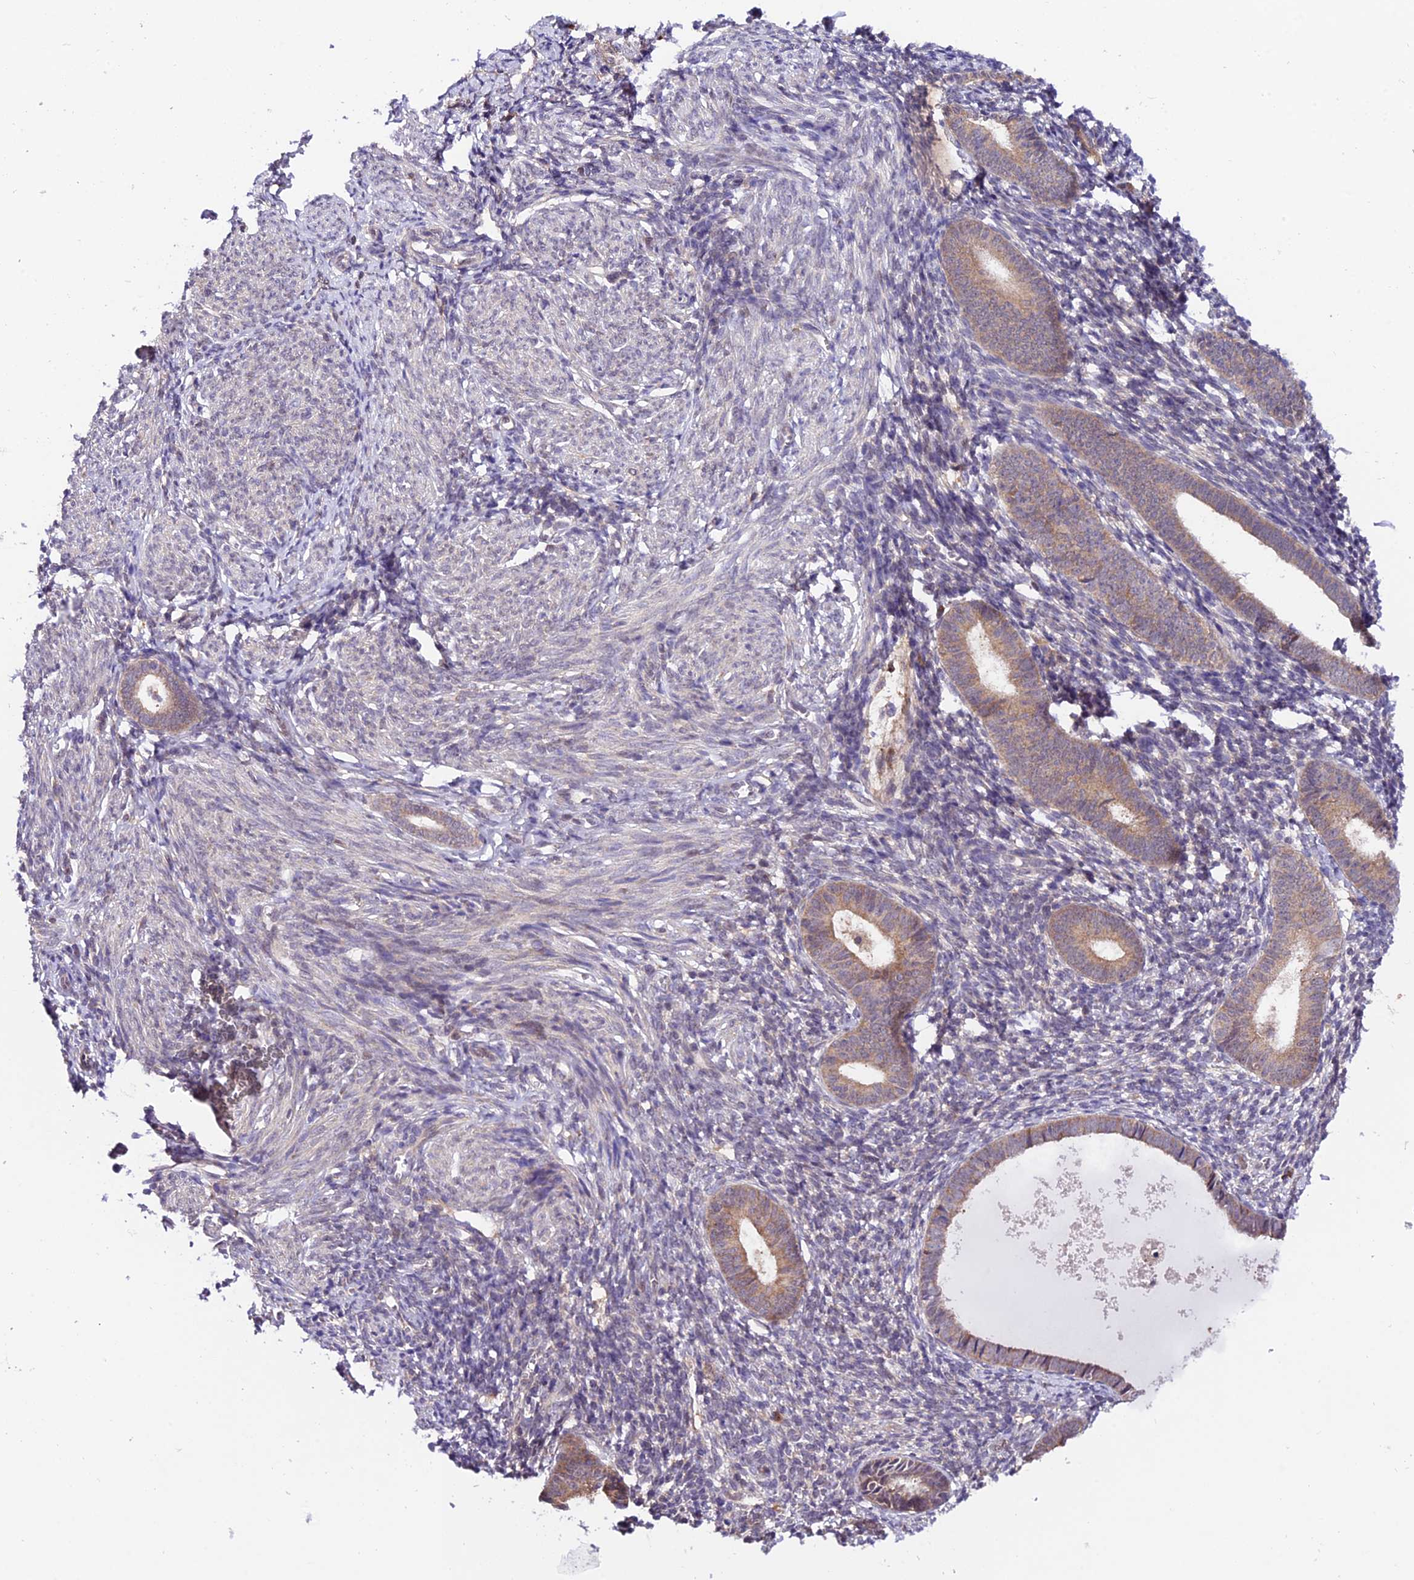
{"staining": {"intensity": "weak", "quantity": "25%-75%", "location": "cytoplasmic/membranous"}, "tissue": "endometrium", "cell_type": "Cells in endometrial stroma", "image_type": "normal", "snomed": [{"axis": "morphology", "description": "Normal tissue, NOS"}, {"axis": "morphology", "description": "Adenocarcinoma, NOS"}, {"axis": "topography", "description": "Endometrium"}], "caption": "Endometrium stained for a protein (brown) demonstrates weak cytoplasmic/membranous positive positivity in approximately 25%-75% of cells in endometrial stroma.", "gene": "TRIM40", "patient": {"sex": "female", "age": 57}}